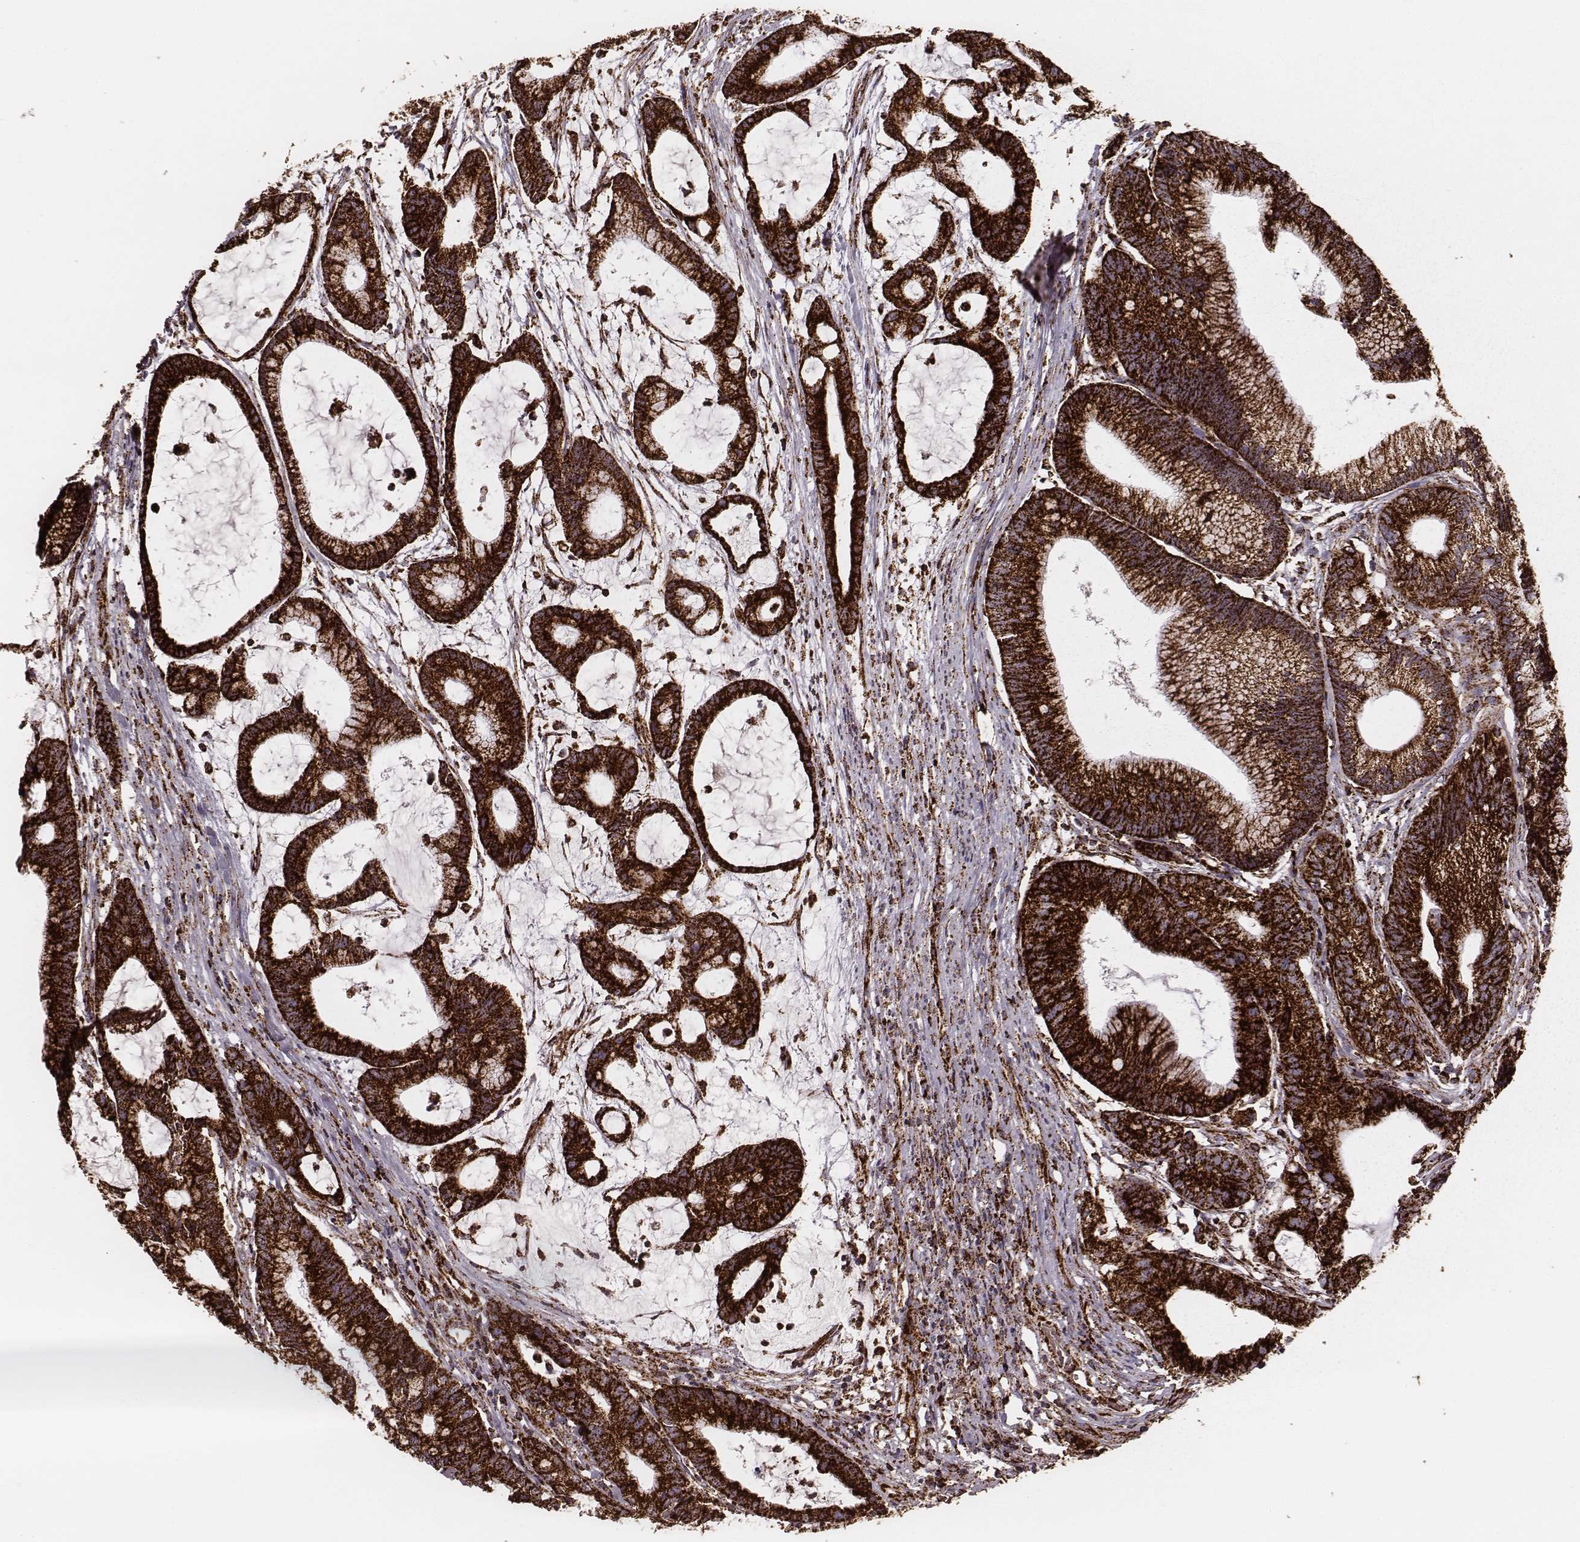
{"staining": {"intensity": "strong", "quantity": ">75%", "location": "cytoplasmic/membranous"}, "tissue": "colorectal cancer", "cell_type": "Tumor cells", "image_type": "cancer", "snomed": [{"axis": "morphology", "description": "Adenocarcinoma, NOS"}, {"axis": "topography", "description": "Colon"}], "caption": "About >75% of tumor cells in human adenocarcinoma (colorectal) display strong cytoplasmic/membranous protein expression as visualized by brown immunohistochemical staining.", "gene": "TUFM", "patient": {"sex": "female", "age": 78}}